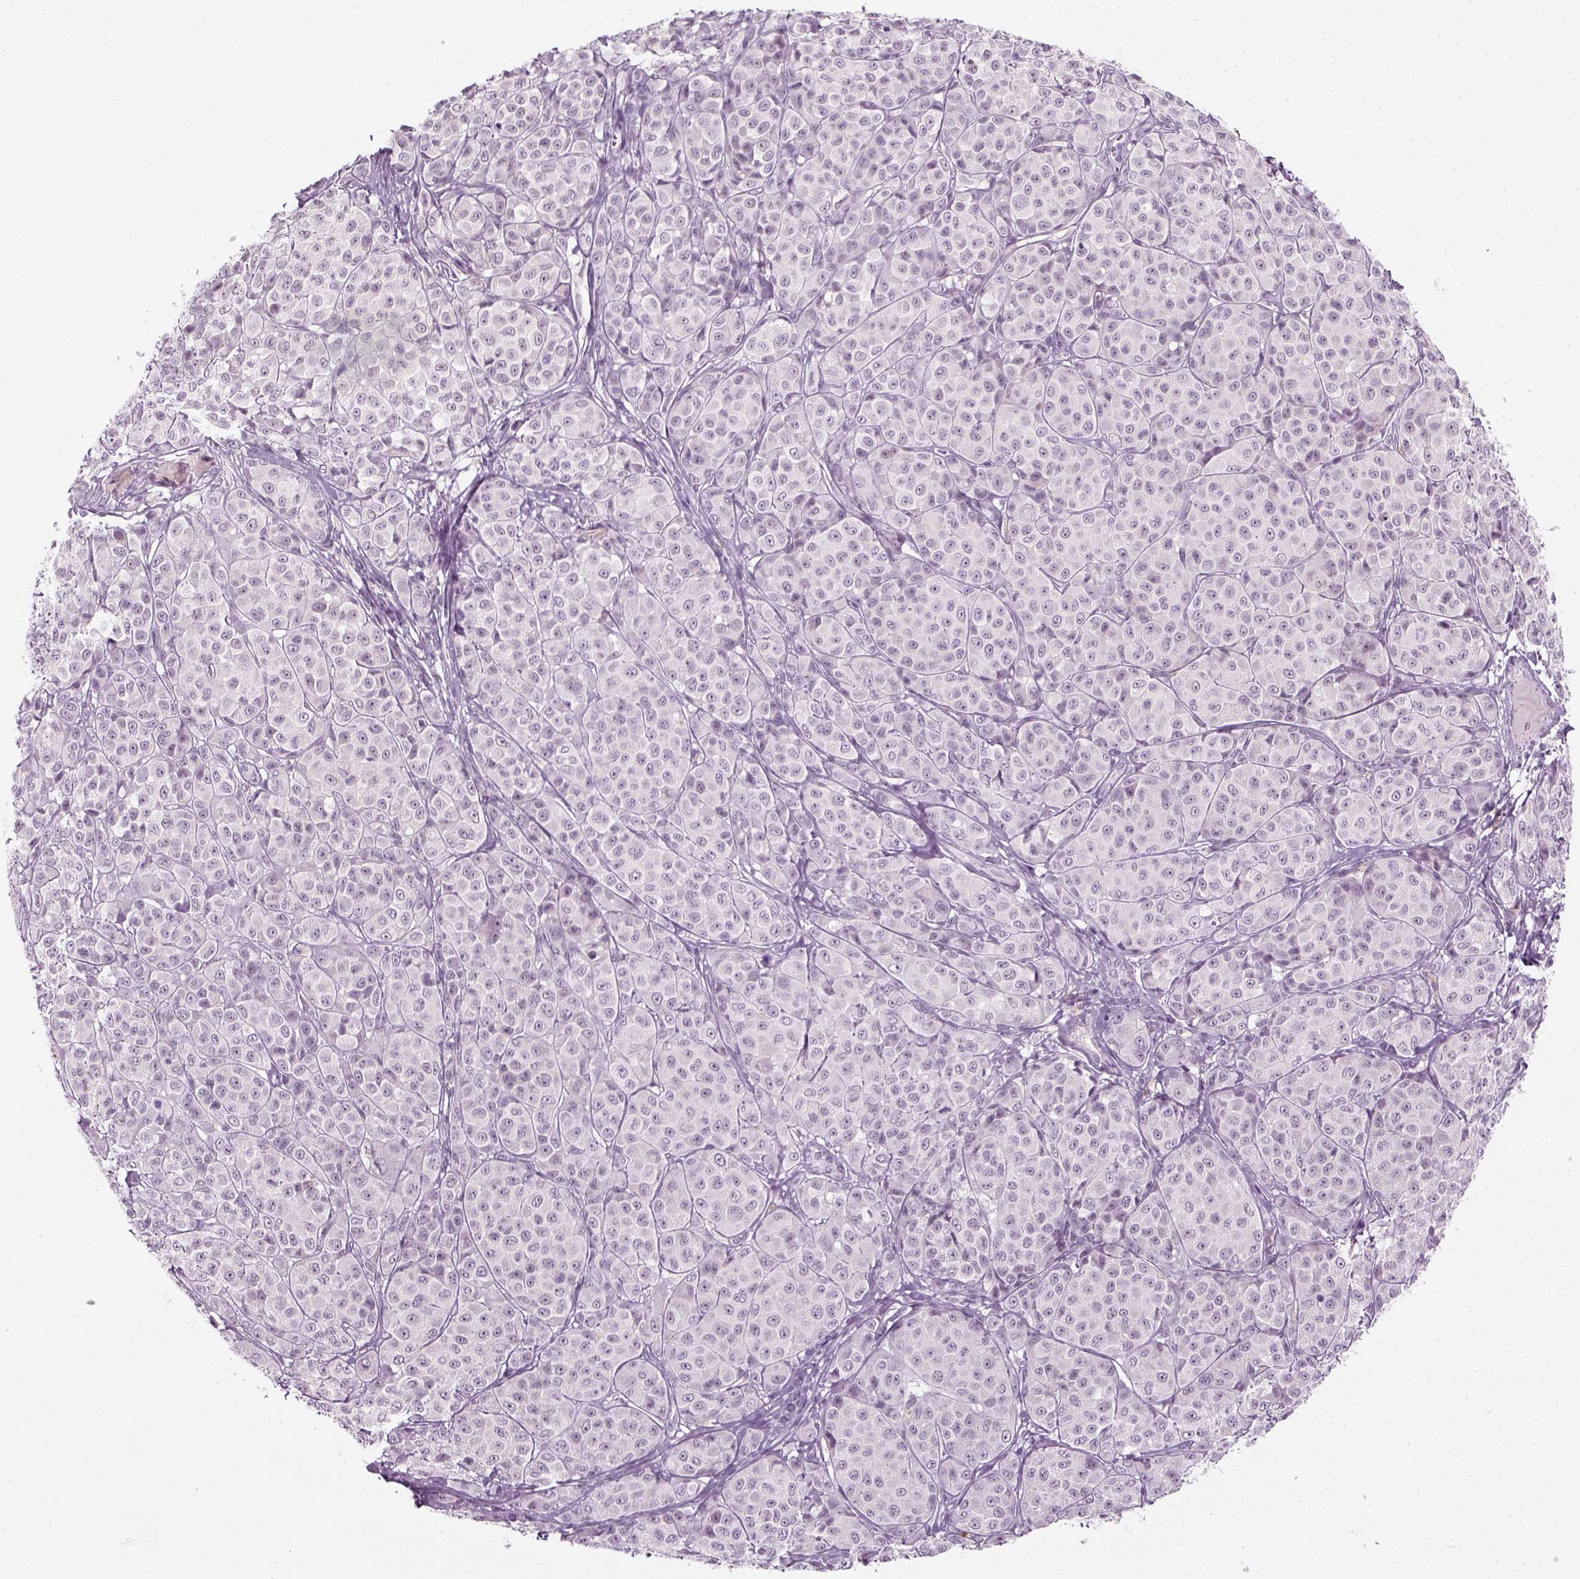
{"staining": {"intensity": "negative", "quantity": "none", "location": "none"}, "tissue": "melanoma", "cell_type": "Tumor cells", "image_type": "cancer", "snomed": [{"axis": "morphology", "description": "Malignant melanoma, NOS"}, {"axis": "topography", "description": "Skin"}], "caption": "Human malignant melanoma stained for a protein using IHC displays no staining in tumor cells.", "gene": "KRT75", "patient": {"sex": "male", "age": 89}}